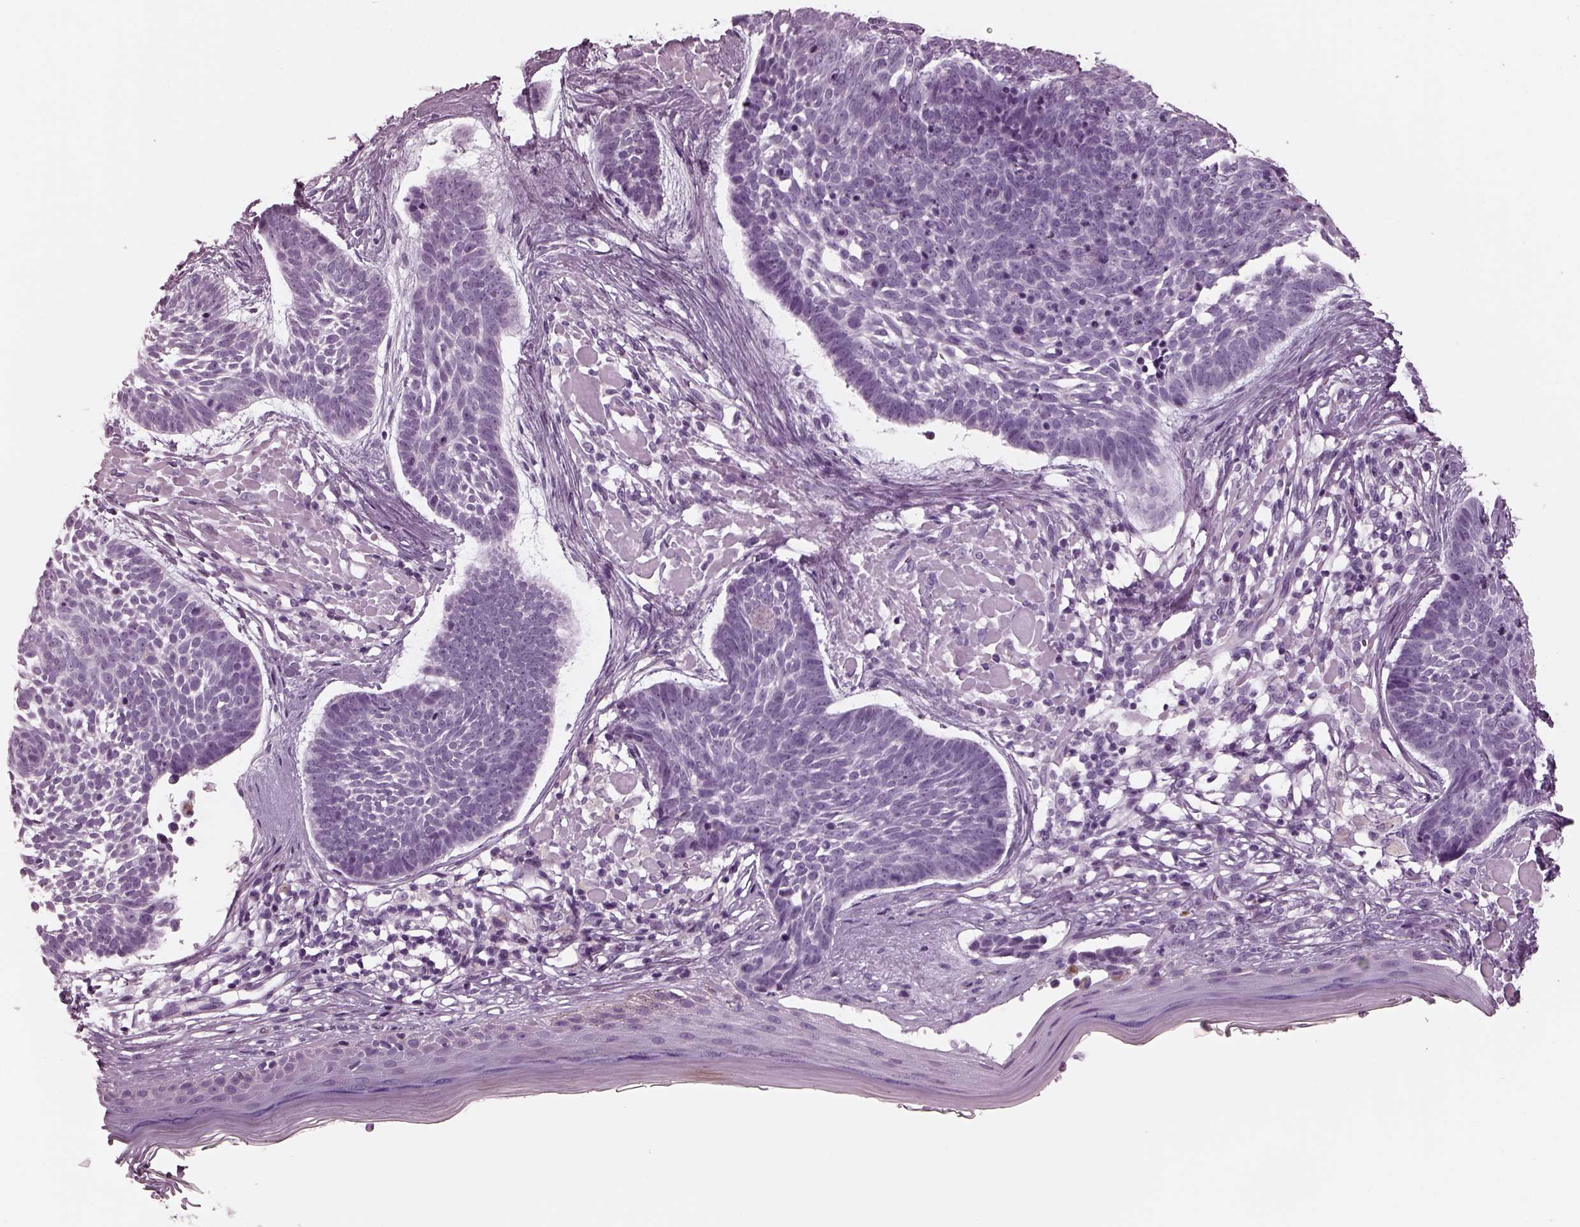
{"staining": {"intensity": "negative", "quantity": "none", "location": "none"}, "tissue": "skin cancer", "cell_type": "Tumor cells", "image_type": "cancer", "snomed": [{"axis": "morphology", "description": "Basal cell carcinoma"}, {"axis": "topography", "description": "Skin"}], "caption": "Tumor cells show no significant positivity in skin cancer.", "gene": "RCVRN", "patient": {"sex": "male", "age": 85}}